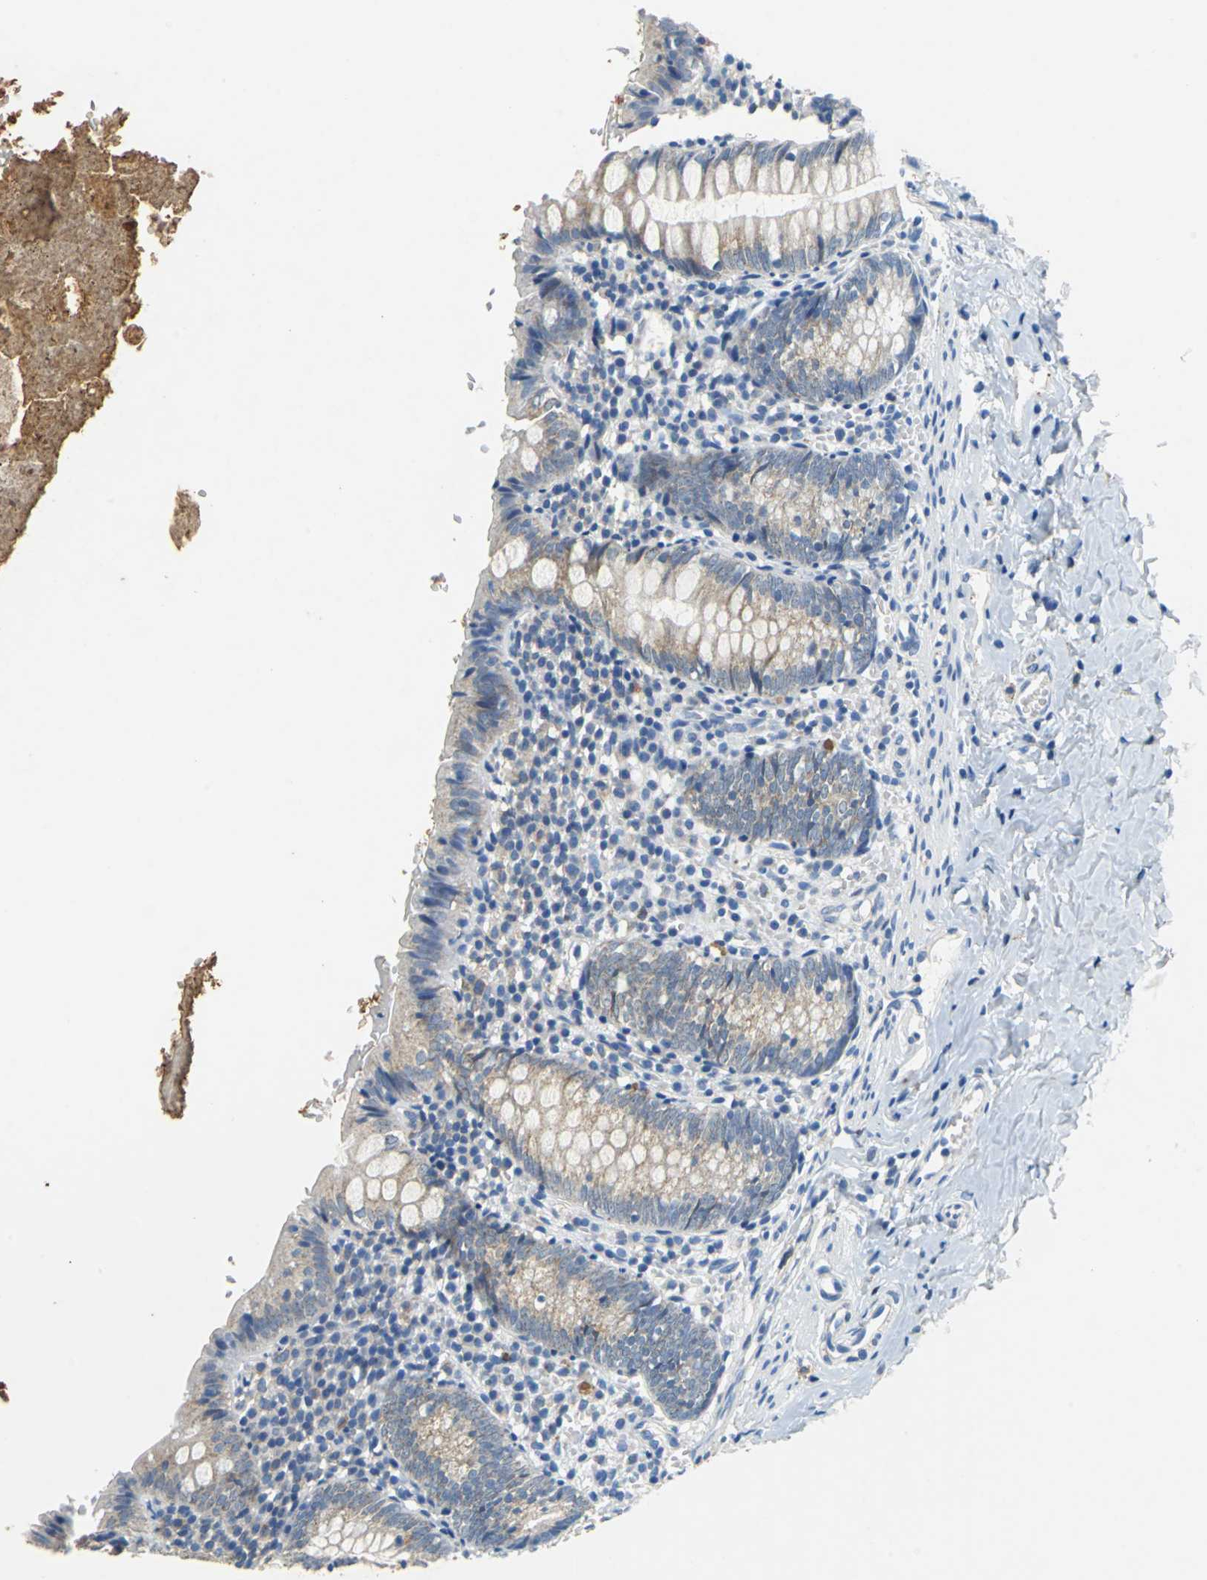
{"staining": {"intensity": "weak", "quantity": ">75%", "location": "cytoplasmic/membranous"}, "tissue": "appendix", "cell_type": "Glandular cells", "image_type": "normal", "snomed": [{"axis": "morphology", "description": "Normal tissue, NOS"}, {"axis": "topography", "description": "Appendix"}], "caption": "Appendix stained with a brown dye demonstrates weak cytoplasmic/membranous positive expression in about >75% of glandular cells.", "gene": "TEX264", "patient": {"sex": "female", "age": 10}}